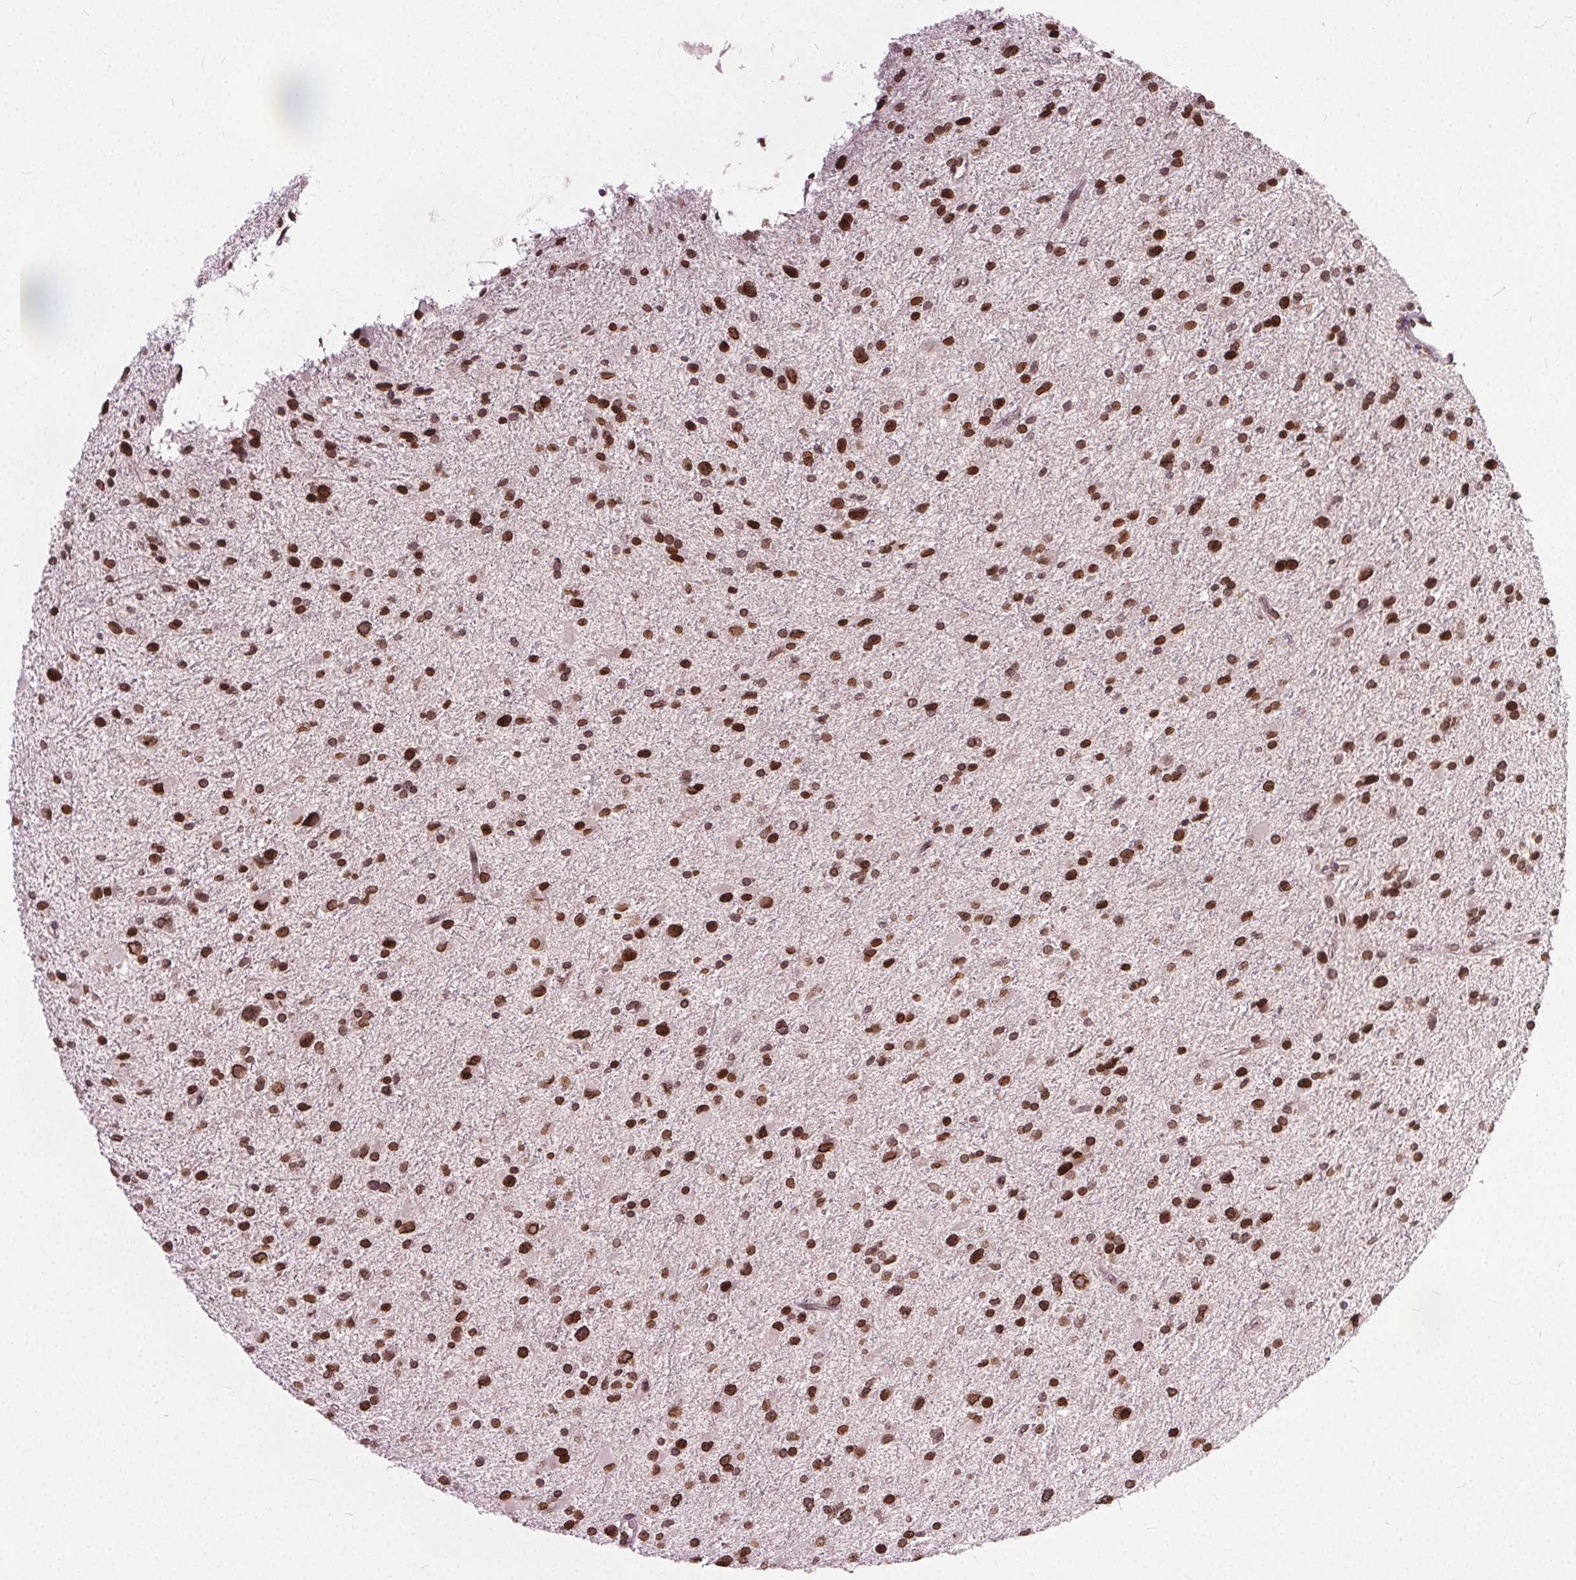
{"staining": {"intensity": "strong", "quantity": ">75%", "location": "nuclear"}, "tissue": "glioma", "cell_type": "Tumor cells", "image_type": "cancer", "snomed": [{"axis": "morphology", "description": "Glioma, malignant, Low grade"}, {"axis": "topography", "description": "Brain"}], "caption": "Immunohistochemical staining of glioma shows high levels of strong nuclear protein positivity in approximately >75% of tumor cells. (DAB IHC with brightfield microscopy, high magnification).", "gene": "TTC39C", "patient": {"sex": "female", "age": 32}}